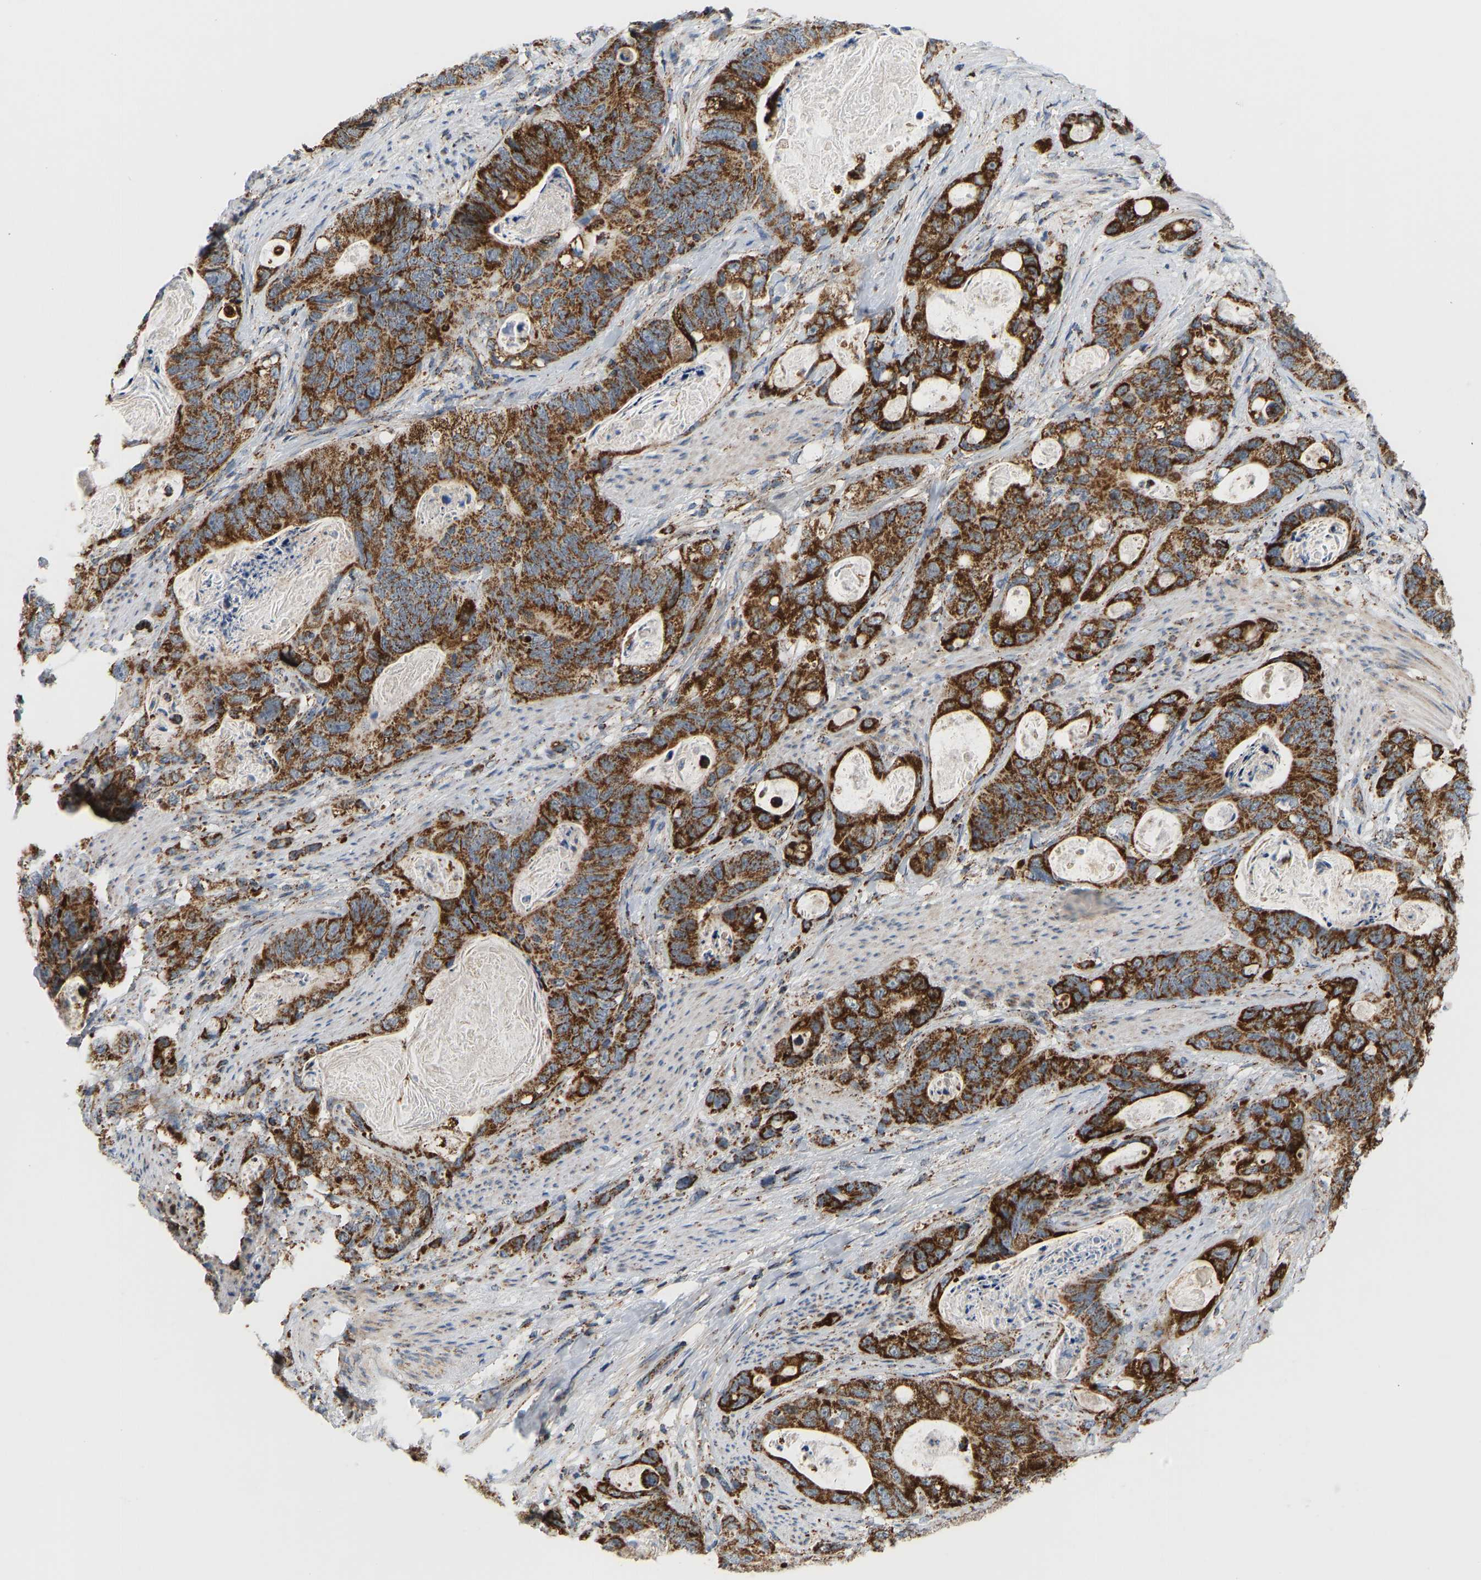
{"staining": {"intensity": "strong", "quantity": ">75%", "location": "cytoplasmic/membranous"}, "tissue": "stomach cancer", "cell_type": "Tumor cells", "image_type": "cancer", "snomed": [{"axis": "morphology", "description": "Normal tissue, NOS"}, {"axis": "morphology", "description": "Adenocarcinoma, NOS"}, {"axis": "topography", "description": "Stomach"}], "caption": "Adenocarcinoma (stomach) stained with IHC demonstrates strong cytoplasmic/membranous positivity in about >75% of tumor cells.", "gene": "GPSM2", "patient": {"sex": "female", "age": 89}}